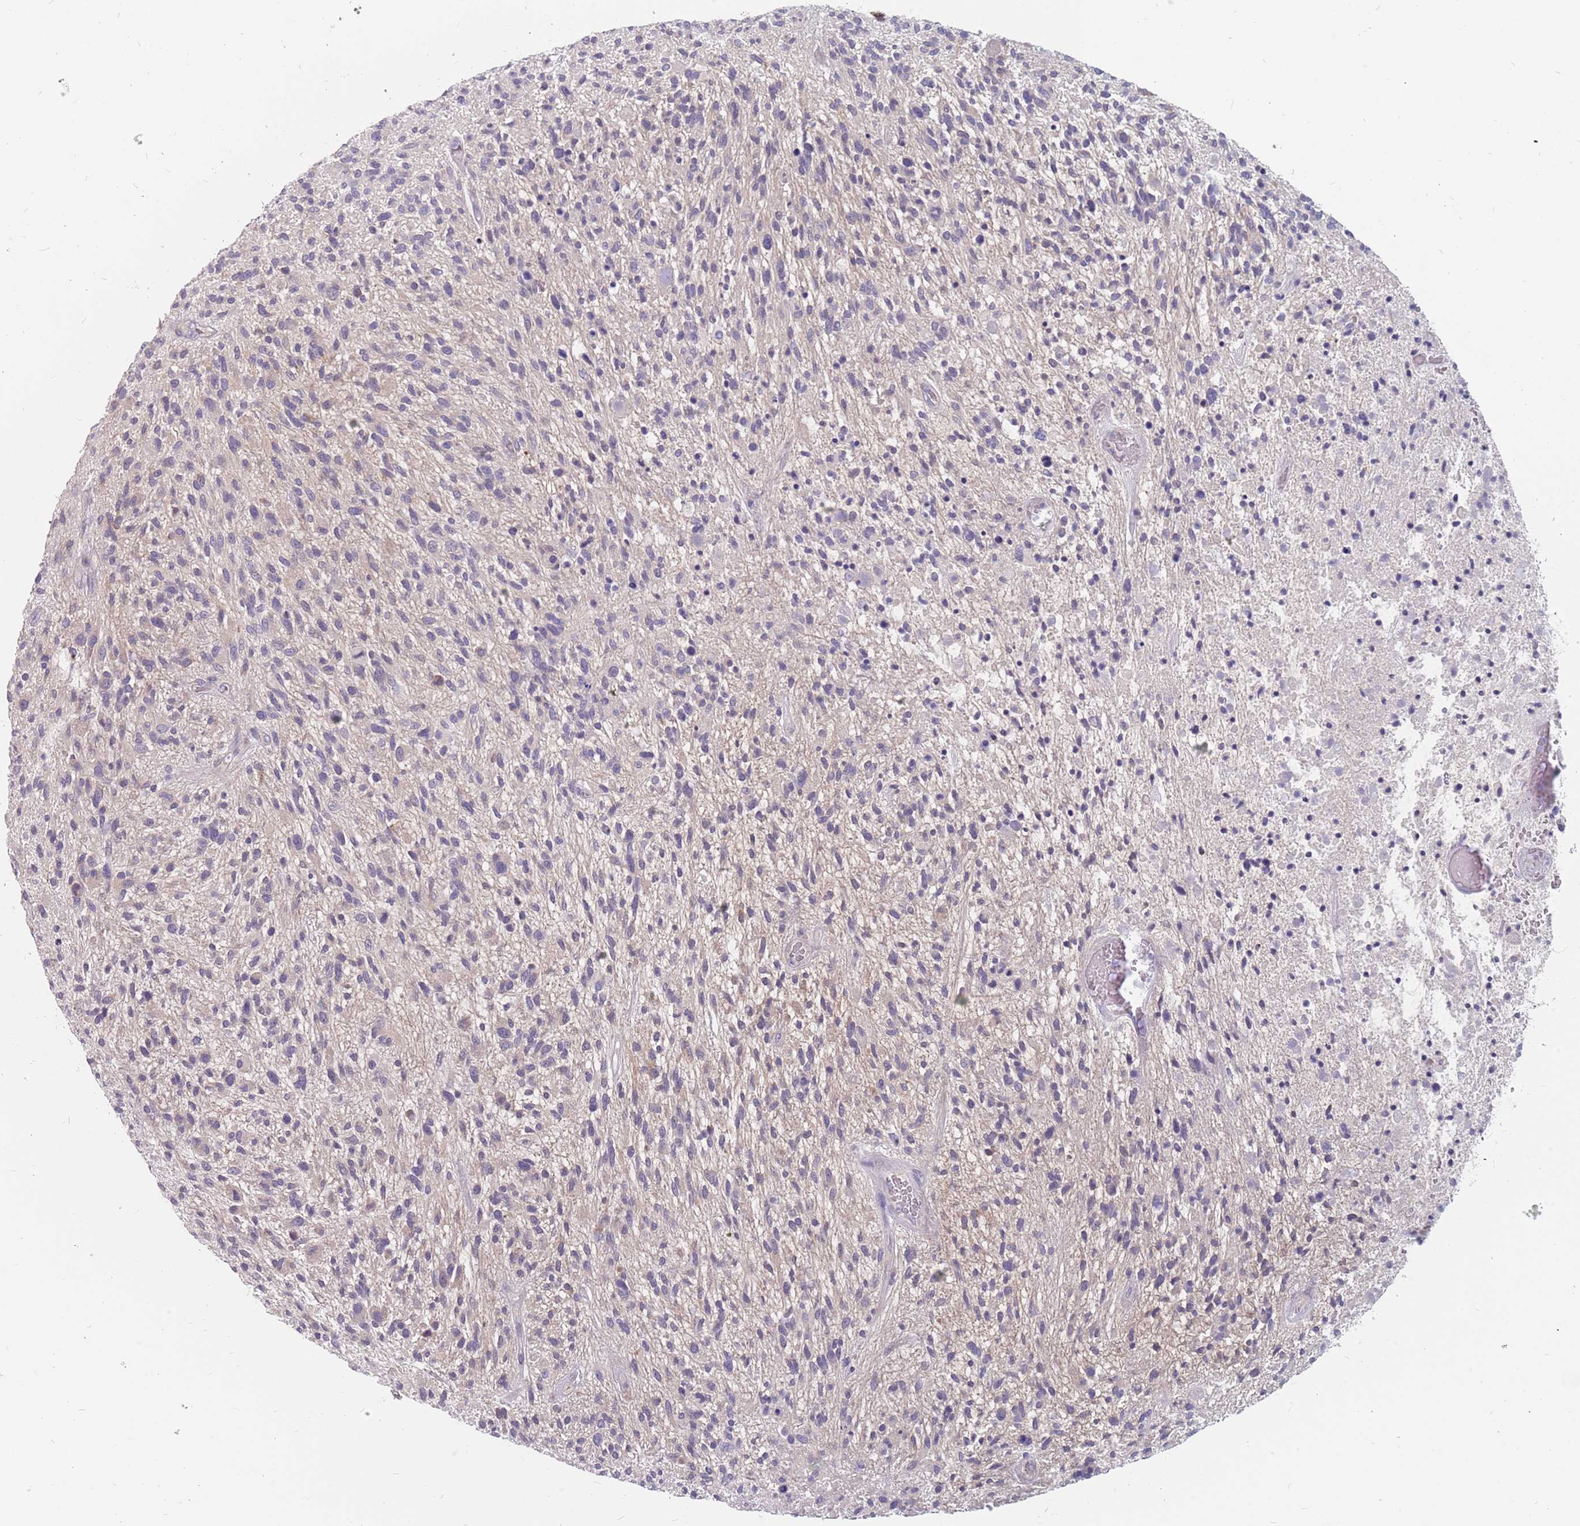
{"staining": {"intensity": "negative", "quantity": "none", "location": "none"}, "tissue": "glioma", "cell_type": "Tumor cells", "image_type": "cancer", "snomed": [{"axis": "morphology", "description": "Glioma, malignant, High grade"}, {"axis": "topography", "description": "Brain"}], "caption": "The image exhibits no staining of tumor cells in glioma.", "gene": "CMTR2", "patient": {"sex": "male", "age": 47}}